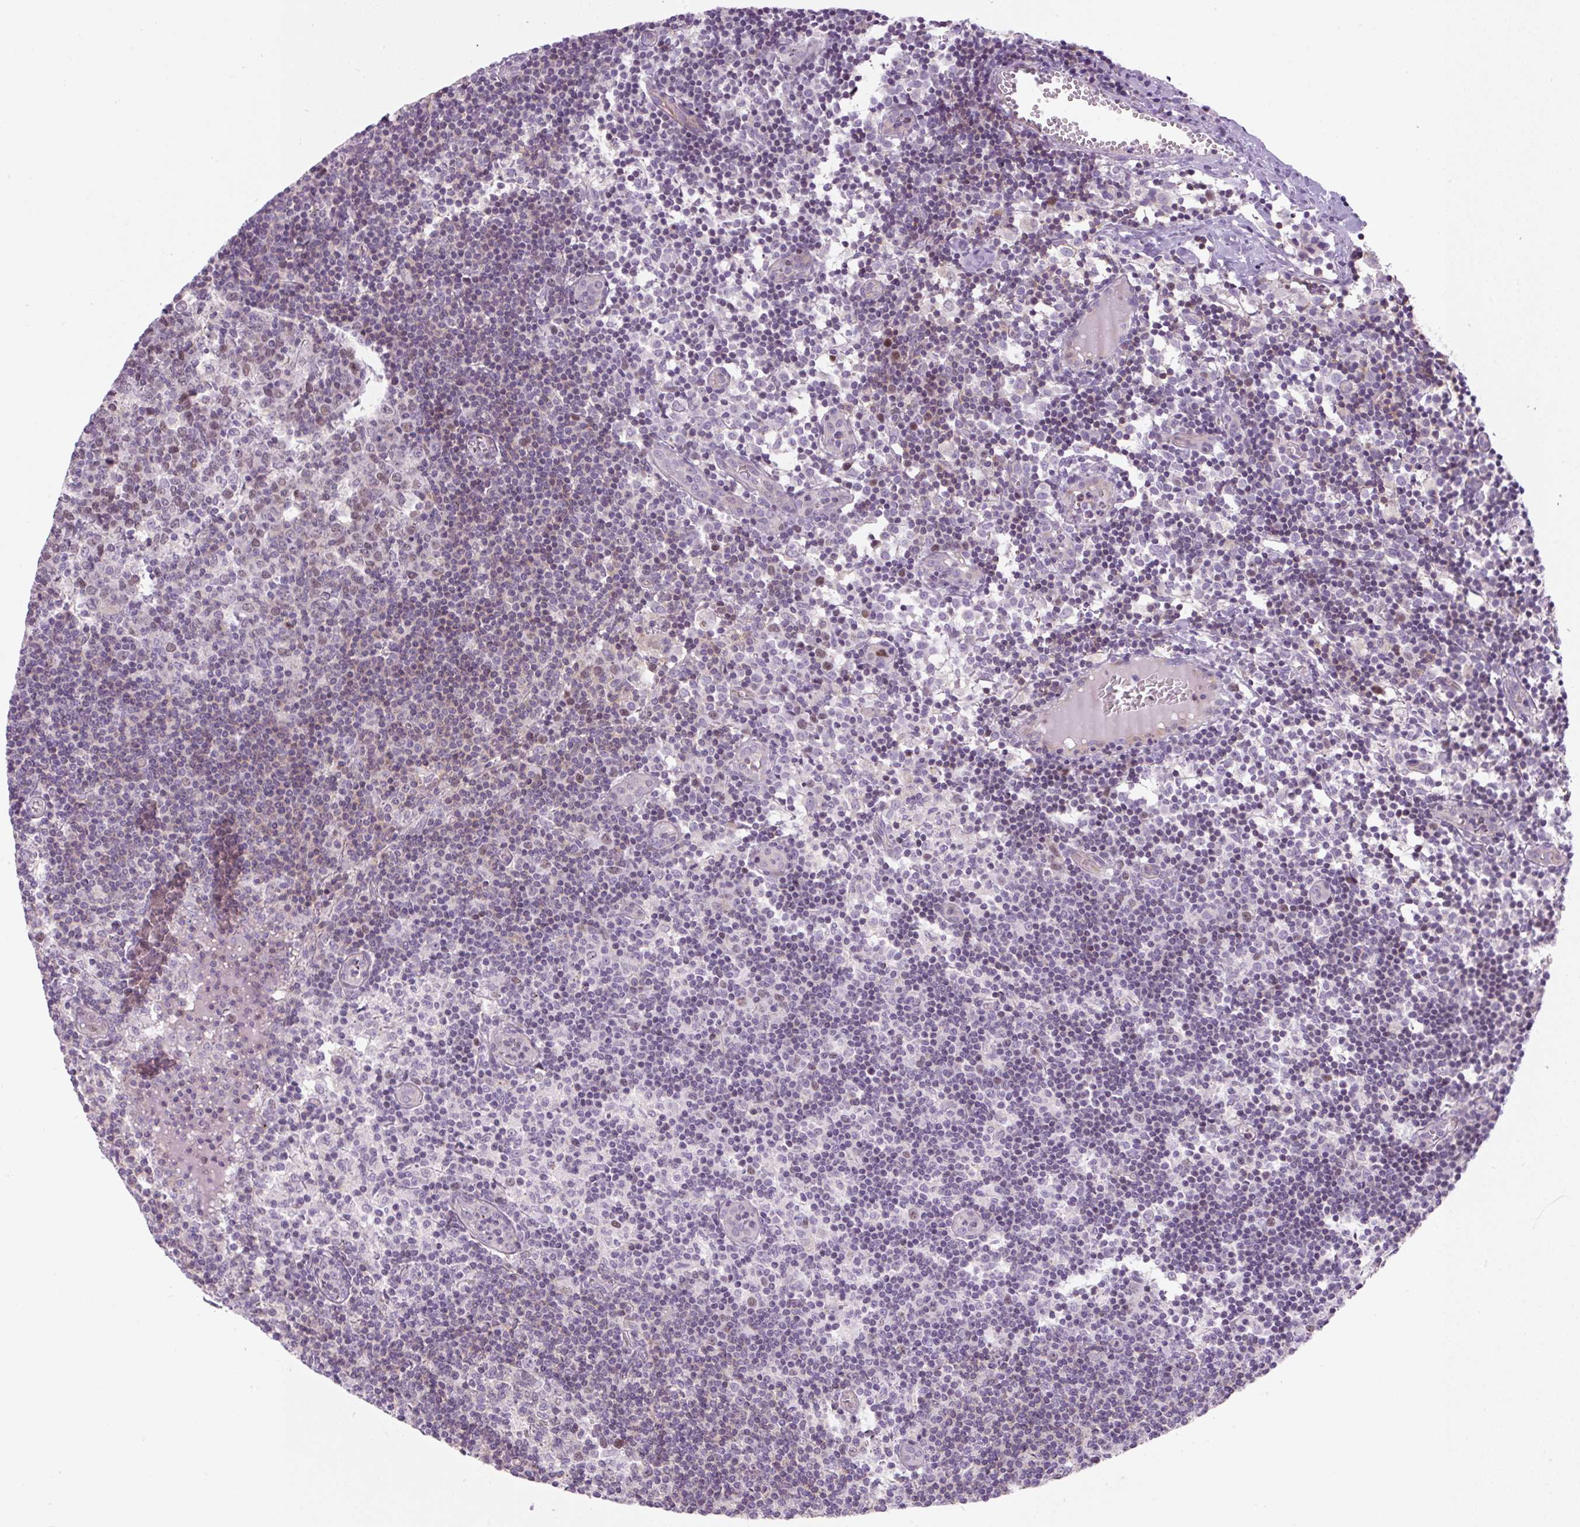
{"staining": {"intensity": "weak", "quantity": "25%-75%", "location": "nuclear"}, "tissue": "lymph node", "cell_type": "Germinal center cells", "image_type": "normal", "snomed": [{"axis": "morphology", "description": "Normal tissue, NOS"}, {"axis": "topography", "description": "Lymph node"}], "caption": "High-magnification brightfield microscopy of unremarkable lymph node stained with DAB (3,3'-diaminobenzidine) (brown) and counterstained with hematoxylin (blue). germinal center cells exhibit weak nuclear positivity is present in about25%-75% of cells.", "gene": "ADAMTS19", "patient": {"sex": "female", "age": 45}}